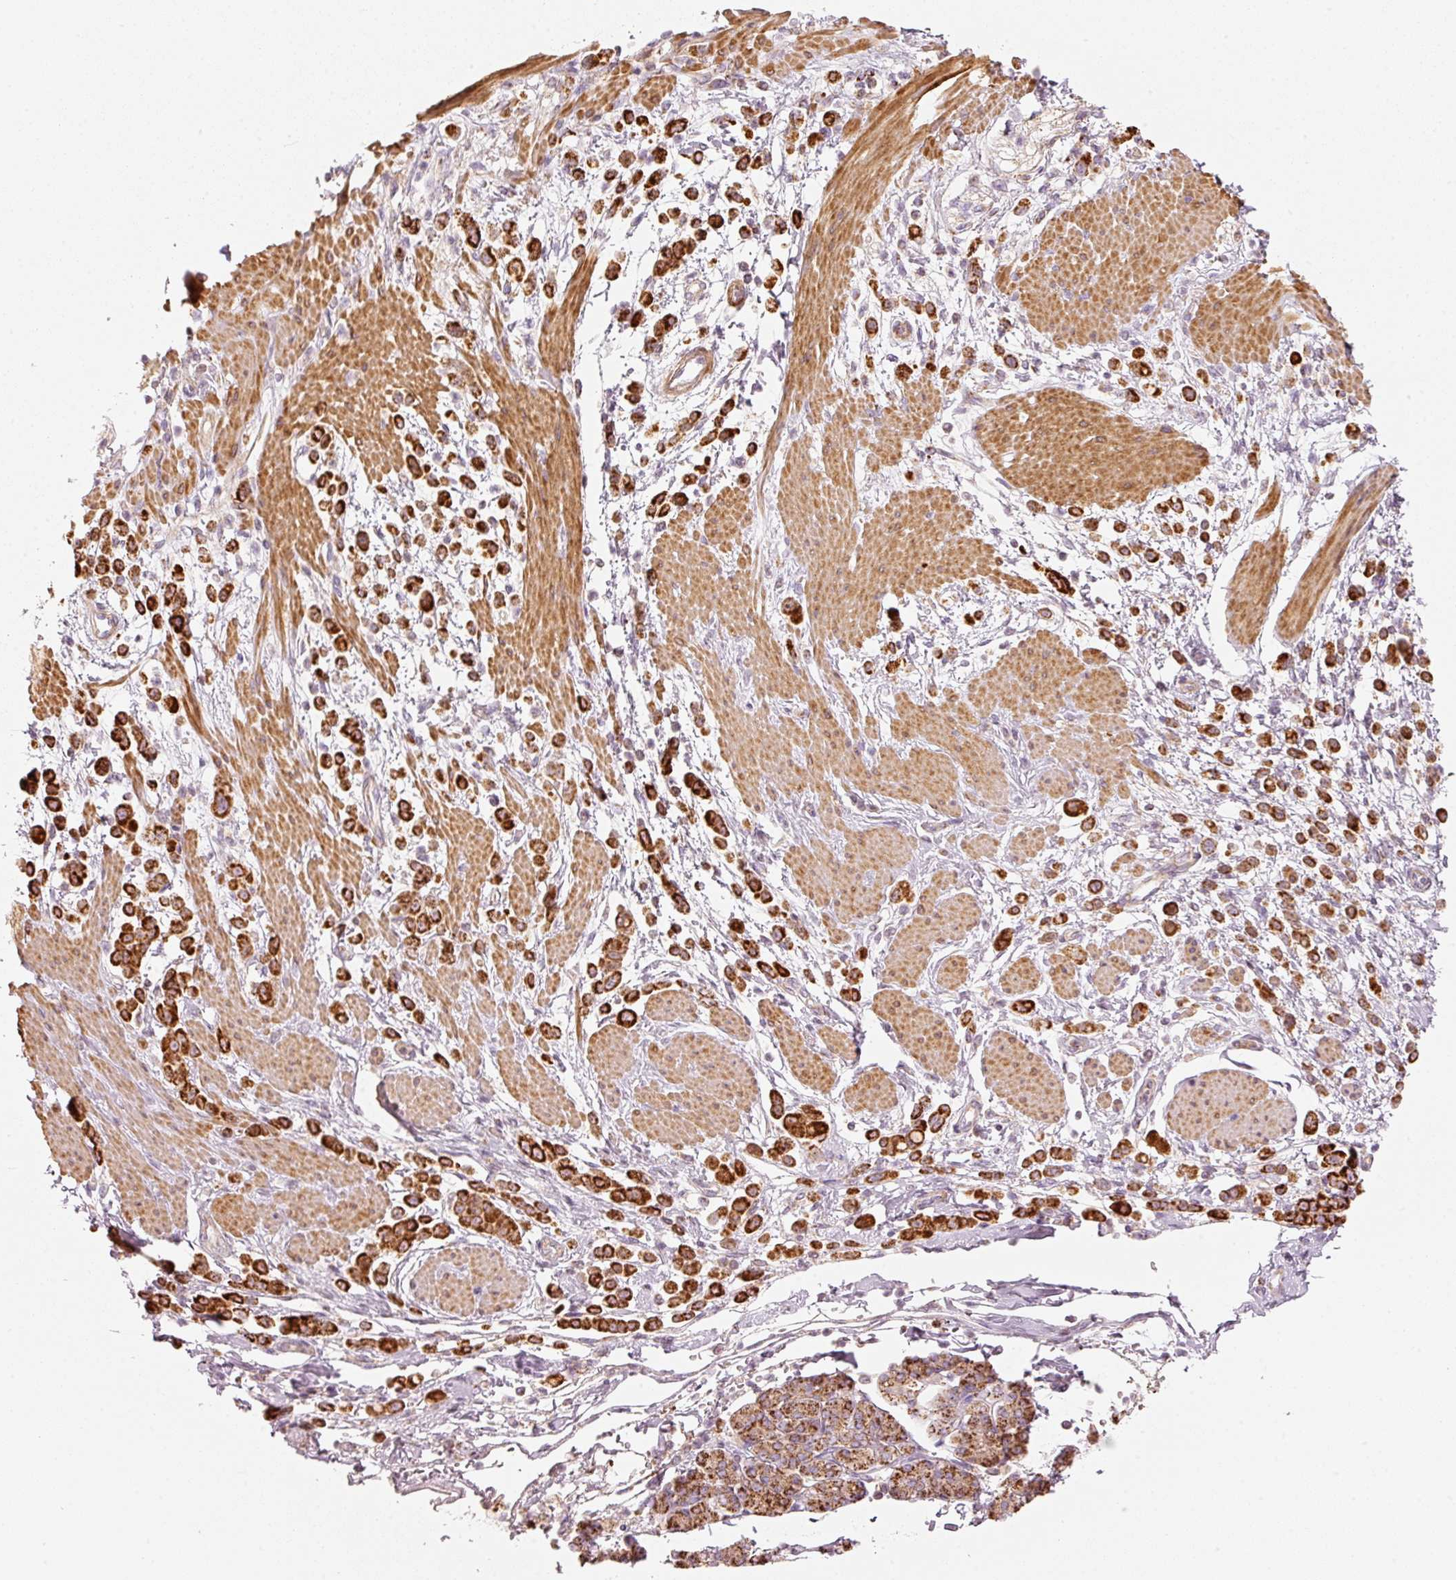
{"staining": {"intensity": "strong", "quantity": ">75%", "location": "cytoplasmic/membranous"}, "tissue": "pancreatic cancer", "cell_type": "Tumor cells", "image_type": "cancer", "snomed": [{"axis": "morphology", "description": "Normal tissue, NOS"}, {"axis": "morphology", "description": "Adenocarcinoma, NOS"}, {"axis": "topography", "description": "Pancreas"}], "caption": "Pancreatic adenocarcinoma was stained to show a protein in brown. There is high levels of strong cytoplasmic/membranous positivity in about >75% of tumor cells. The staining was performed using DAB, with brown indicating positive protein expression. Nuclei are stained blue with hematoxylin.", "gene": "C17orf98", "patient": {"sex": "female", "age": 64}}